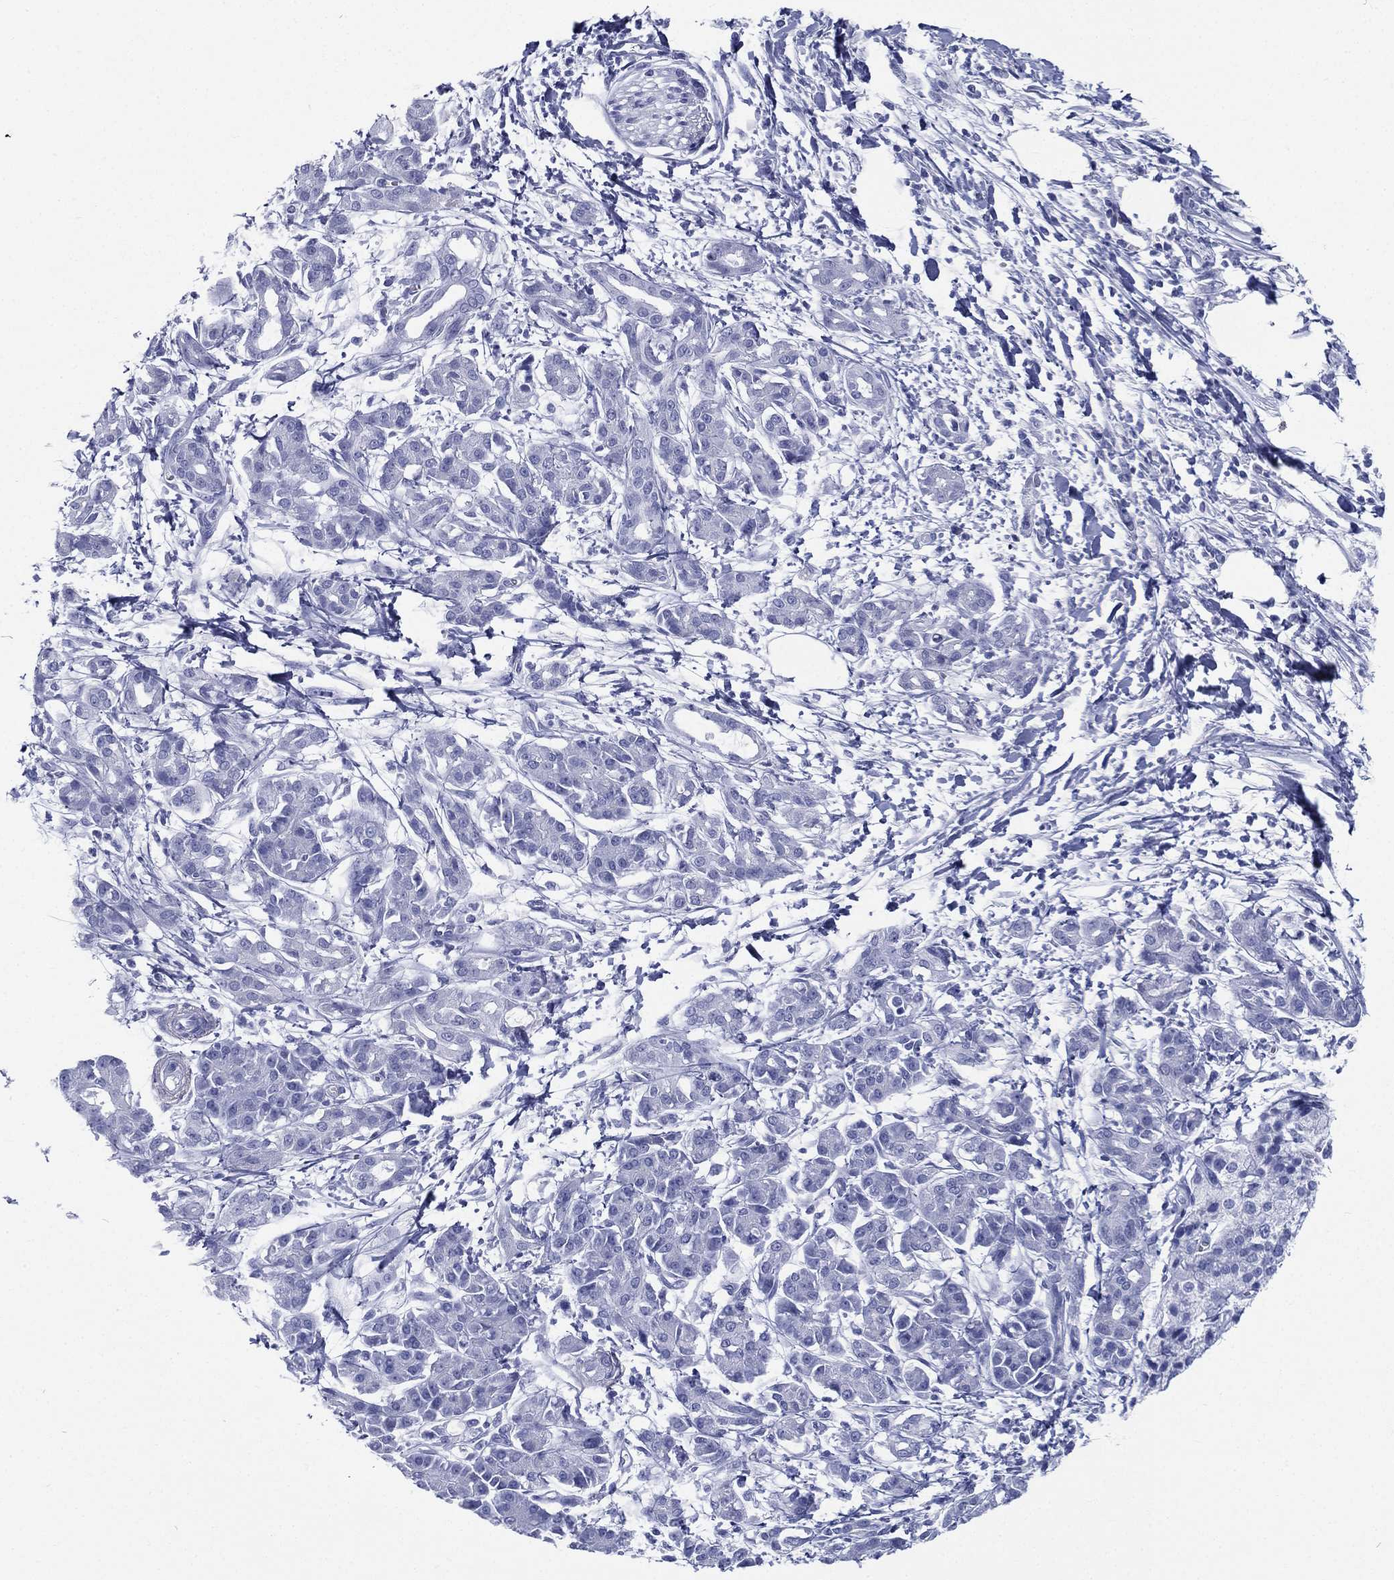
{"staining": {"intensity": "negative", "quantity": "none", "location": "none"}, "tissue": "pancreatic cancer", "cell_type": "Tumor cells", "image_type": "cancer", "snomed": [{"axis": "morphology", "description": "Adenocarcinoma, NOS"}, {"axis": "topography", "description": "Pancreas"}], "caption": "The immunohistochemistry (IHC) micrograph has no significant staining in tumor cells of pancreatic cancer (adenocarcinoma) tissue.", "gene": "RSPH4A", "patient": {"sex": "male", "age": 72}}